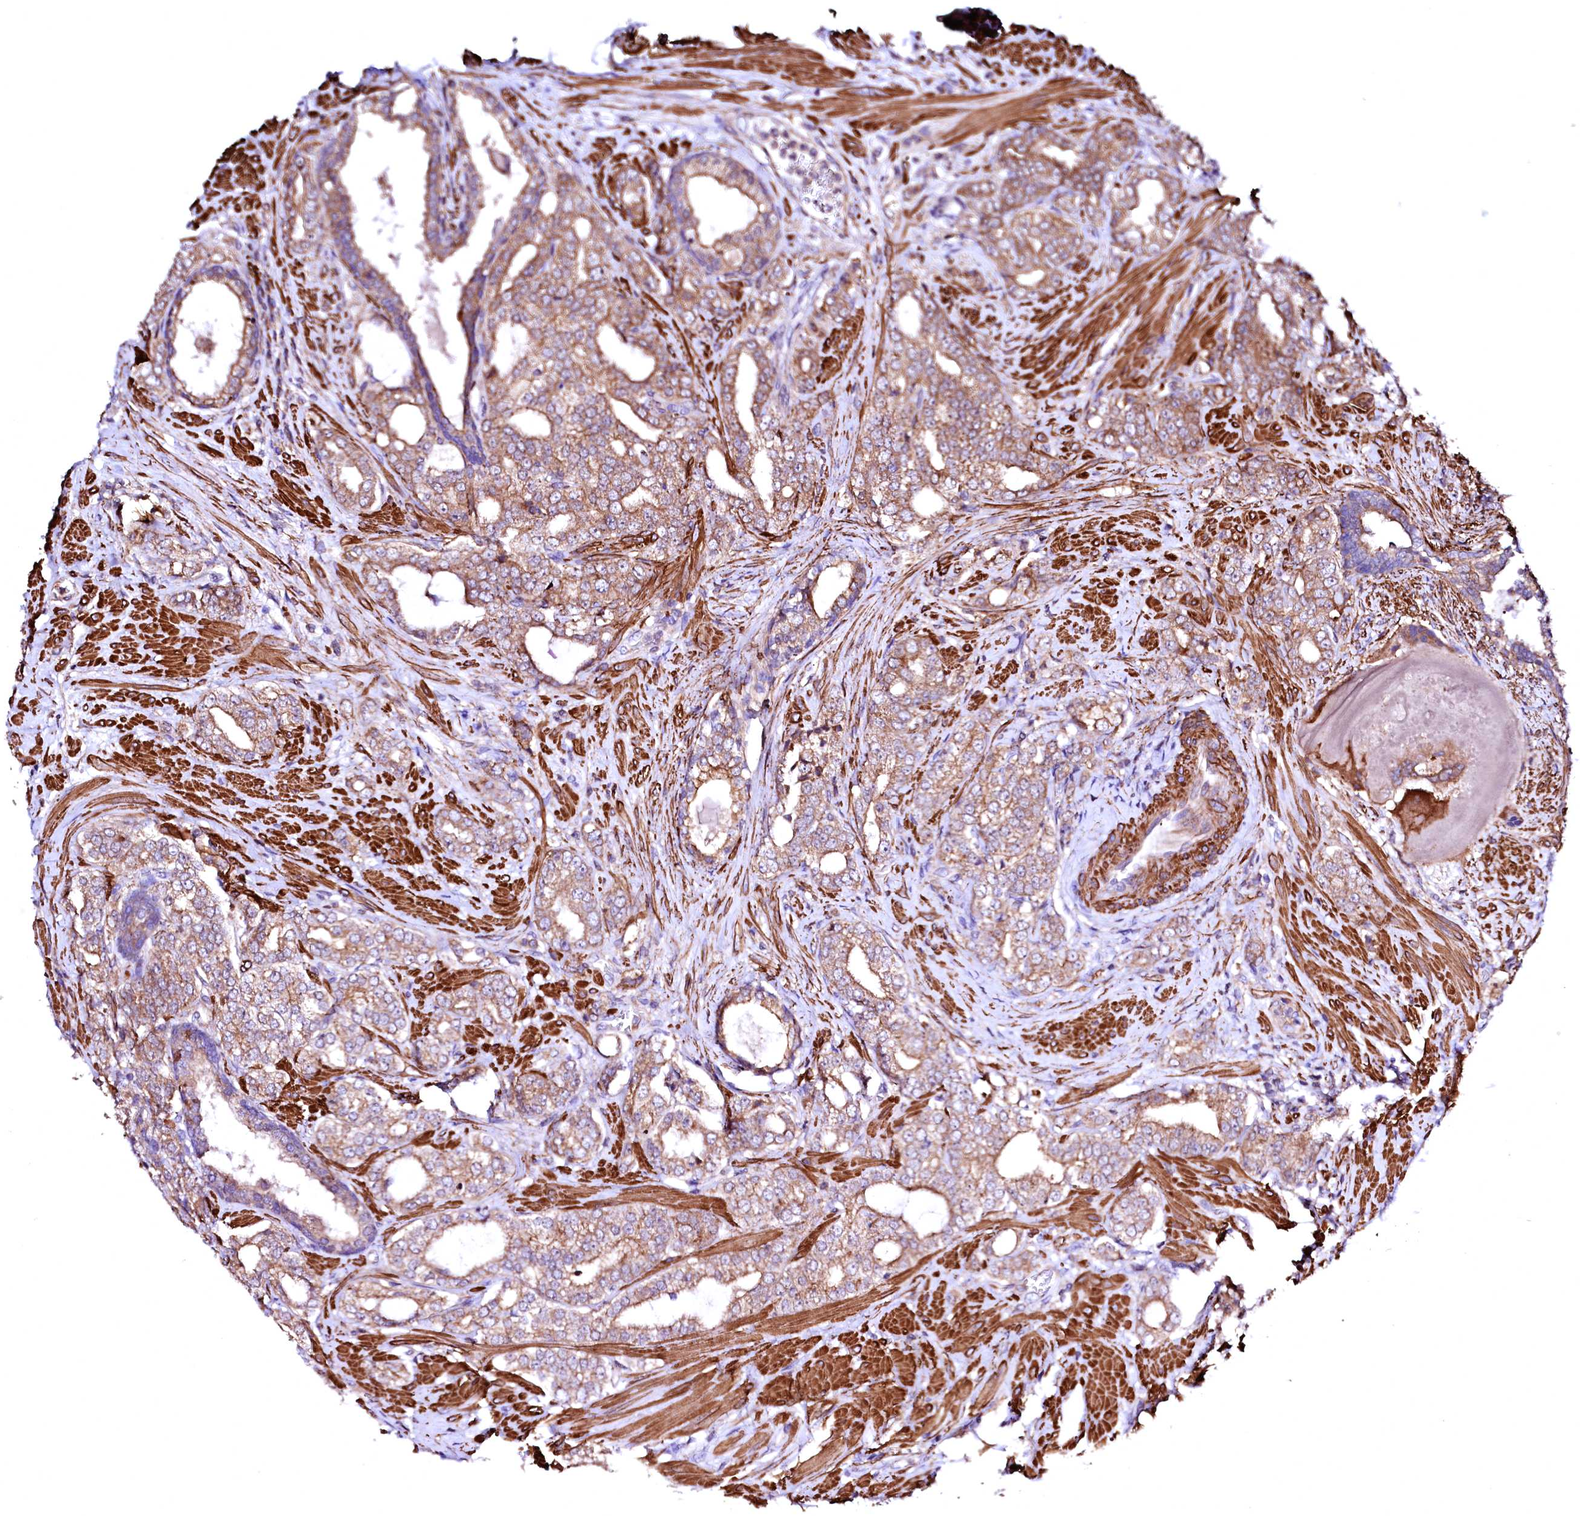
{"staining": {"intensity": "moderate", "quantity": ">75%", "location": "cytoplasmic/membranous"}, "tissue": "prostate cancer", "cell_type": "Tumor cells", "image_type": "cancer", "snomed": [{"axis": "morphology", "description": "Adenocarcinoma, High grade"}, {"axis": "topography", "description": "Prostate"}], "caption": "A micrograph of prostate adenocarcinoma (high-grade) stained for a protein demonstrates moderate cytoplasmic/membranous brown staining in tumor cells. (Brightfield microscopy of DAB IHC at high magnification).", "gene": "GPR176", "patient": {"sex": "male", "age": 64}}